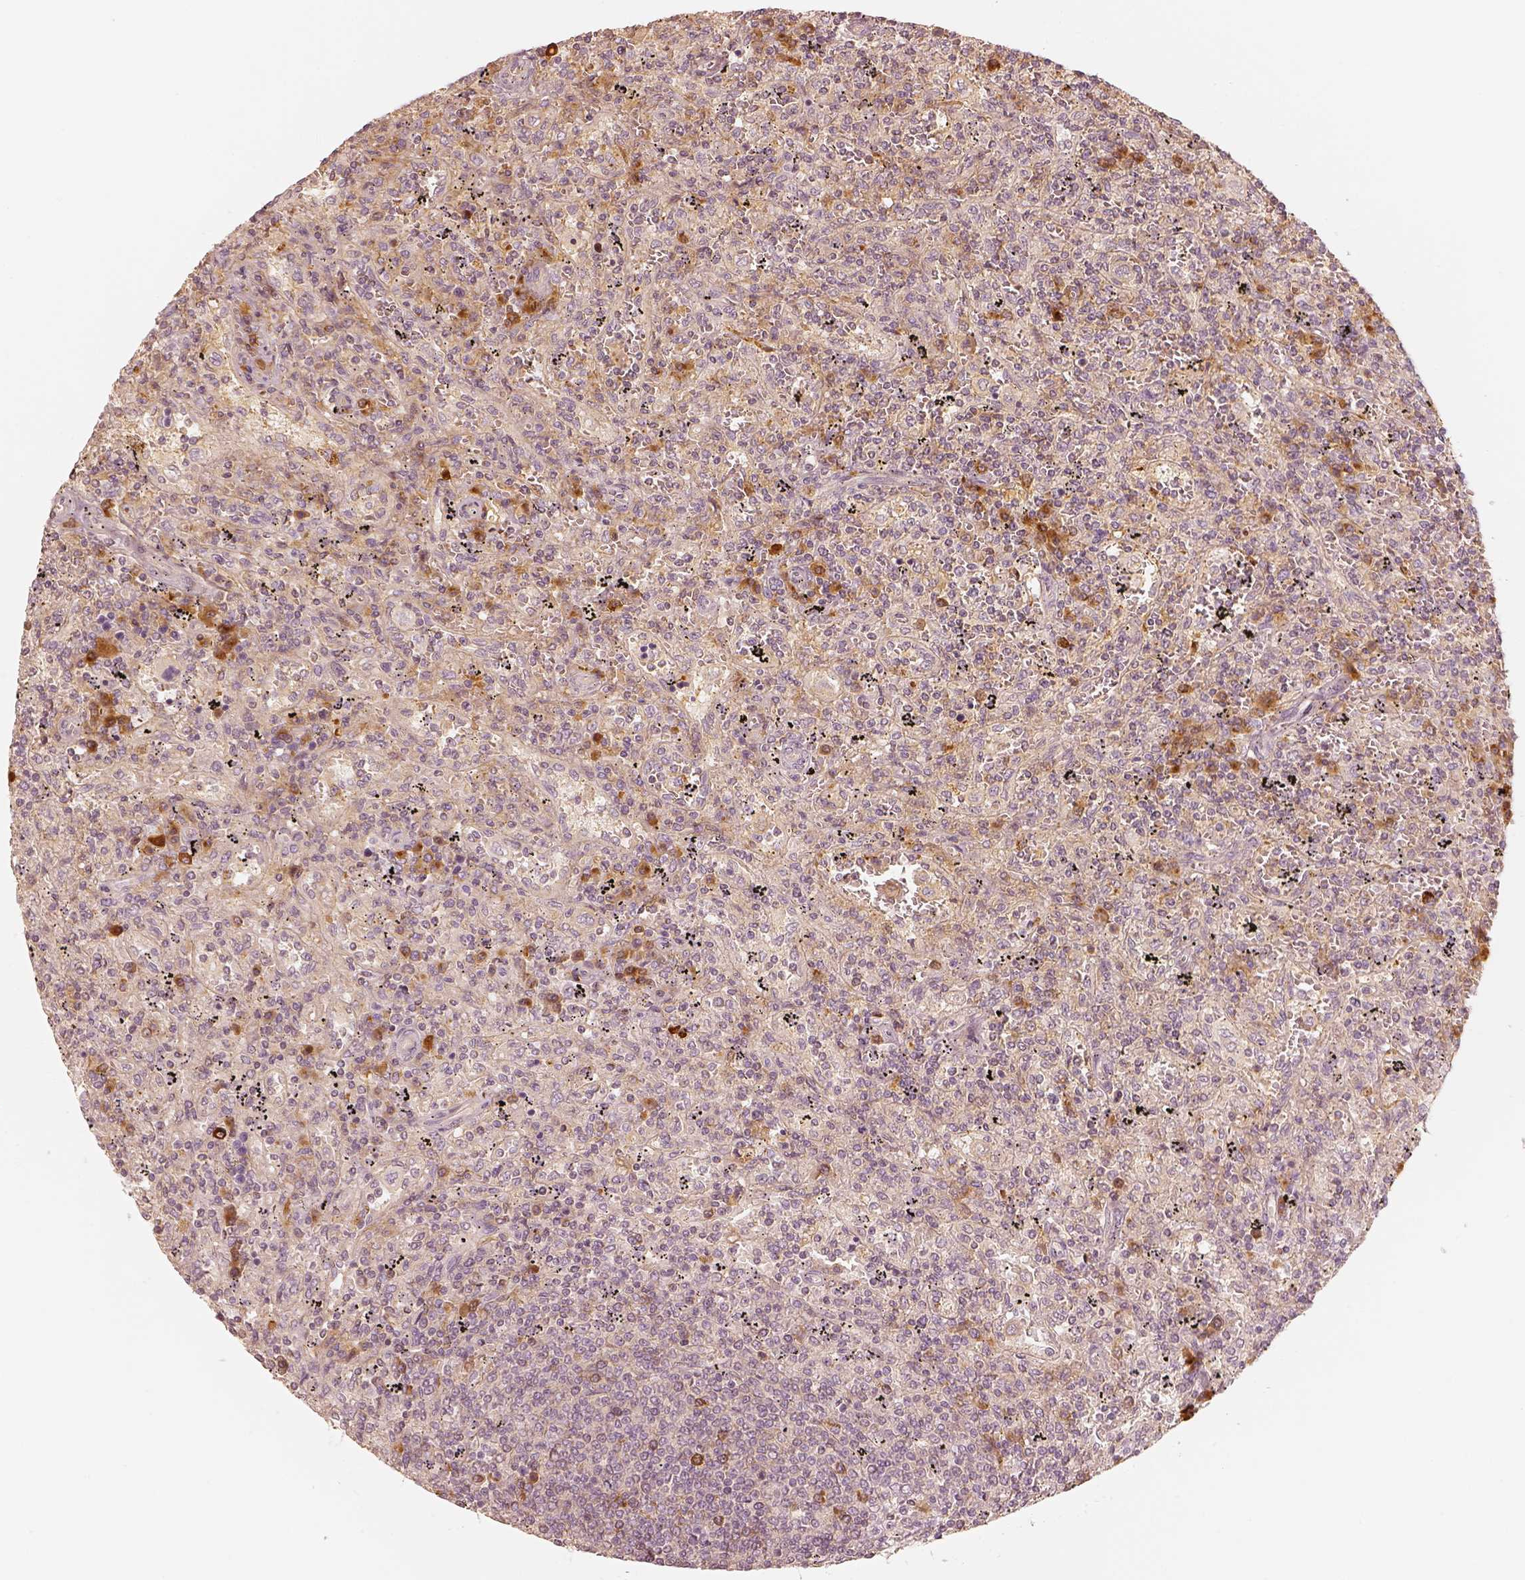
{"staining": {"intensity": "negative", "quantity": "none", "location": "none"}, "tissue": "lymphoma", "cell_type": "Tumor cells", "image_type": "cancer", "snomed": [{"axis": "morphology", "description": "Malignant lymphoma, non-Hodgkin's type, Low grade"}, {"axis": "topography", "description": "Spleen"}], "caption": "Histopathology image shows no significant protein positivity in tumor cells of lymphoma. Brightfield microscopy of immunohistochemistry stained with DAB (brown) and hematoxylin (blue), captured at high magnification.", "gene": "GORASP2", "patient": {"sex": "male", "age": 62}}